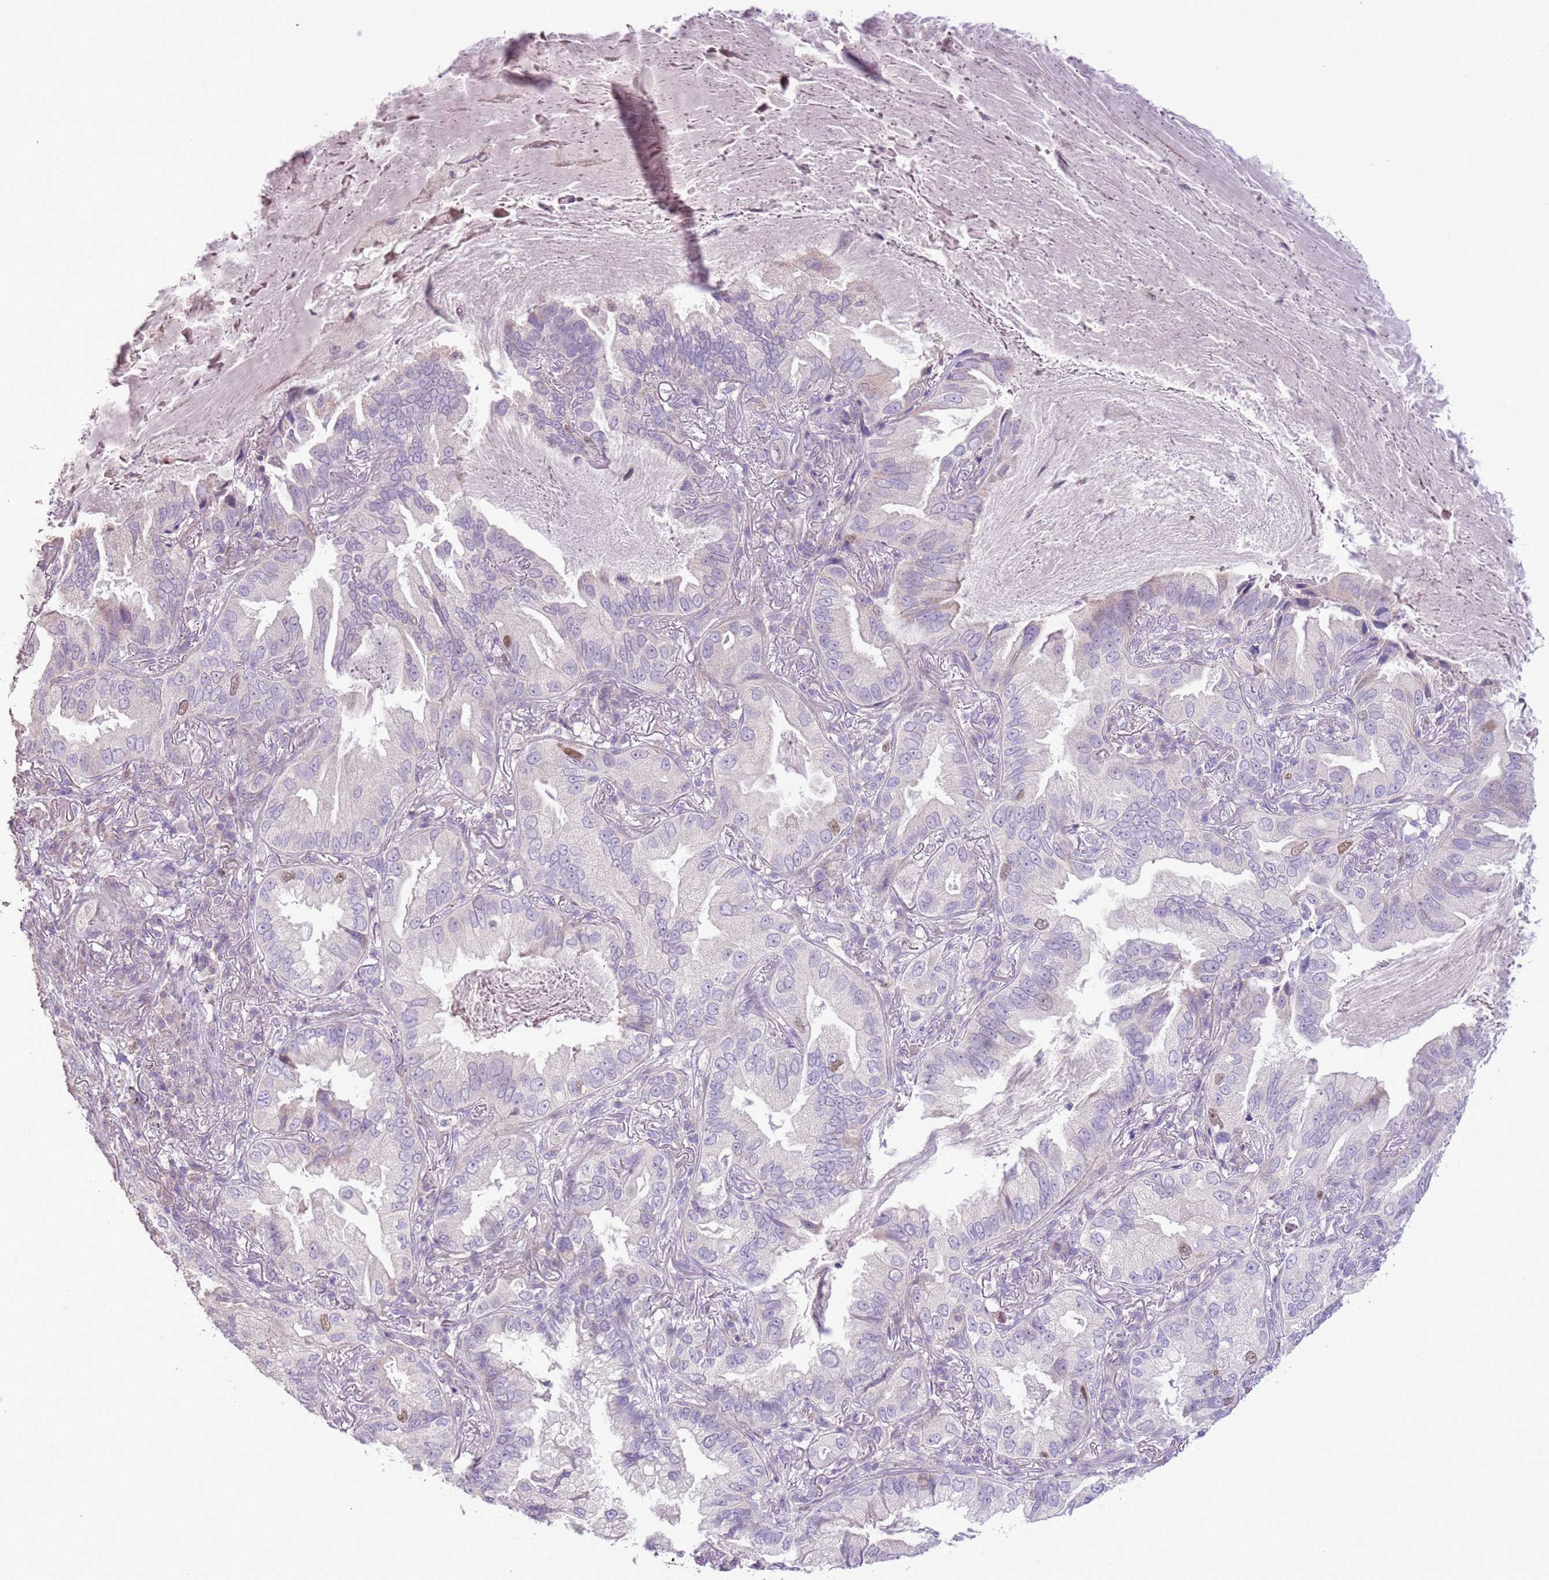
{"staining": {"intensity": "moderate", "quantity": "<25%", "location": "nuclear"}, "tissue": "lung cancer", "cell_type": "Tumor cells", "image_type": "cancer", "snomed": [{"axis": "morphology", "description": "Adenocarcinoma, NOS"}, {"axis": "topography", "description": "Lung"}], "caption": "There is low levels of moderate nuclear staining in tumor cells of lung cancer (adenocarcinoma), as demonstrated by immunohistochemical staining (brown color).", "gene": "GMNN", "patient": {"sex": "female", "age": 69}}